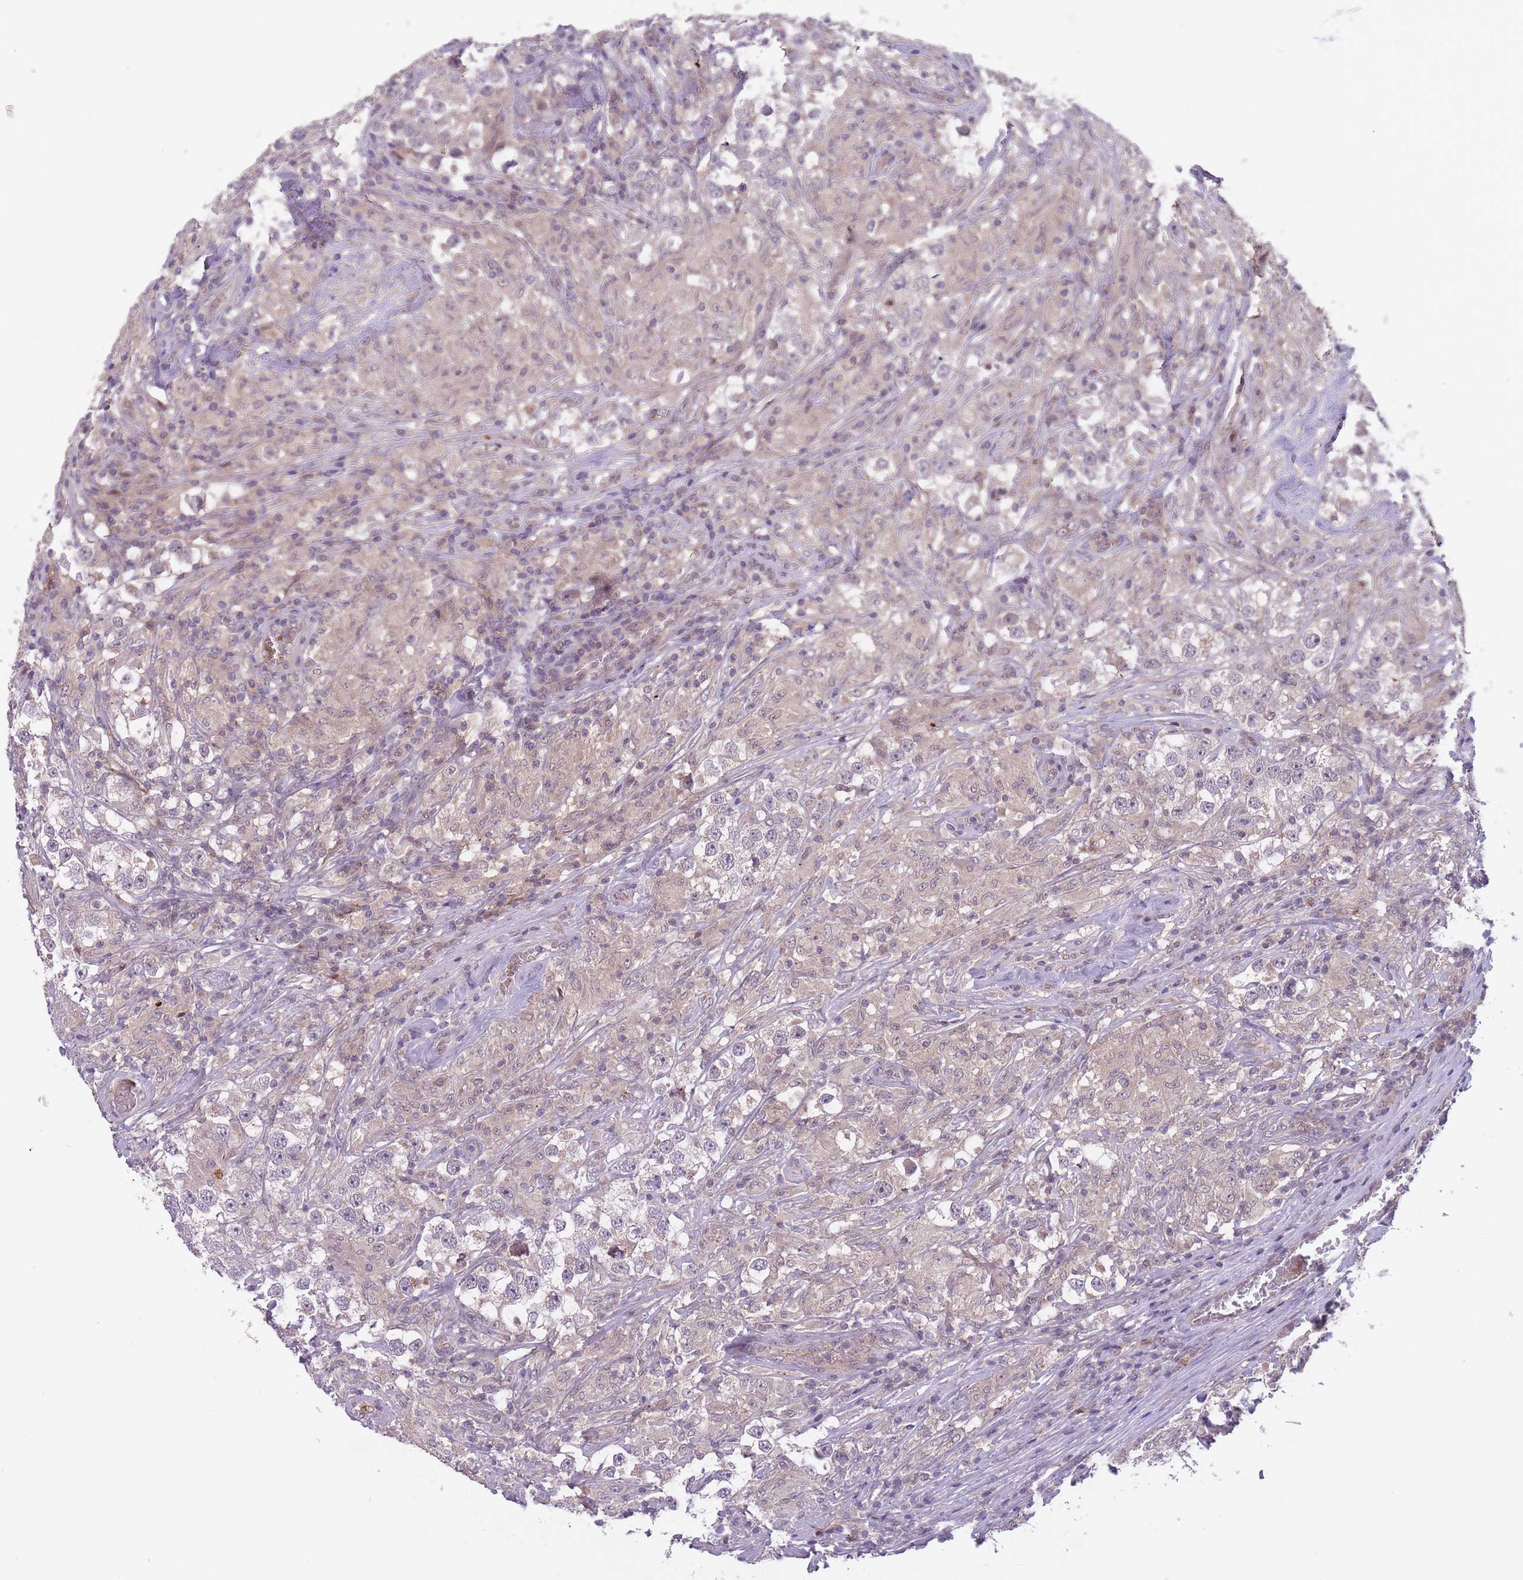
{"staining": {"intensity": "negative", "quantity": "none", "location": "none"}, "tissue": "testis cancer", "cell_type": "Tumor cells", "image_type": "cancer", "snomed": [{"axis": "morphology", "description": "Seminoma, NOS"}, {"axis": "topography", "description": "Testis"}], "caption": "An immunohistochemistry (IHC) micrograph of testis cancer (seminoma) is shown. There is no staining in tumor cells of testis cancer (seminoma). Nuclei are stained in blue.", "gene": "SECTM1", "patient": {"sex": "male", "age": 46}}